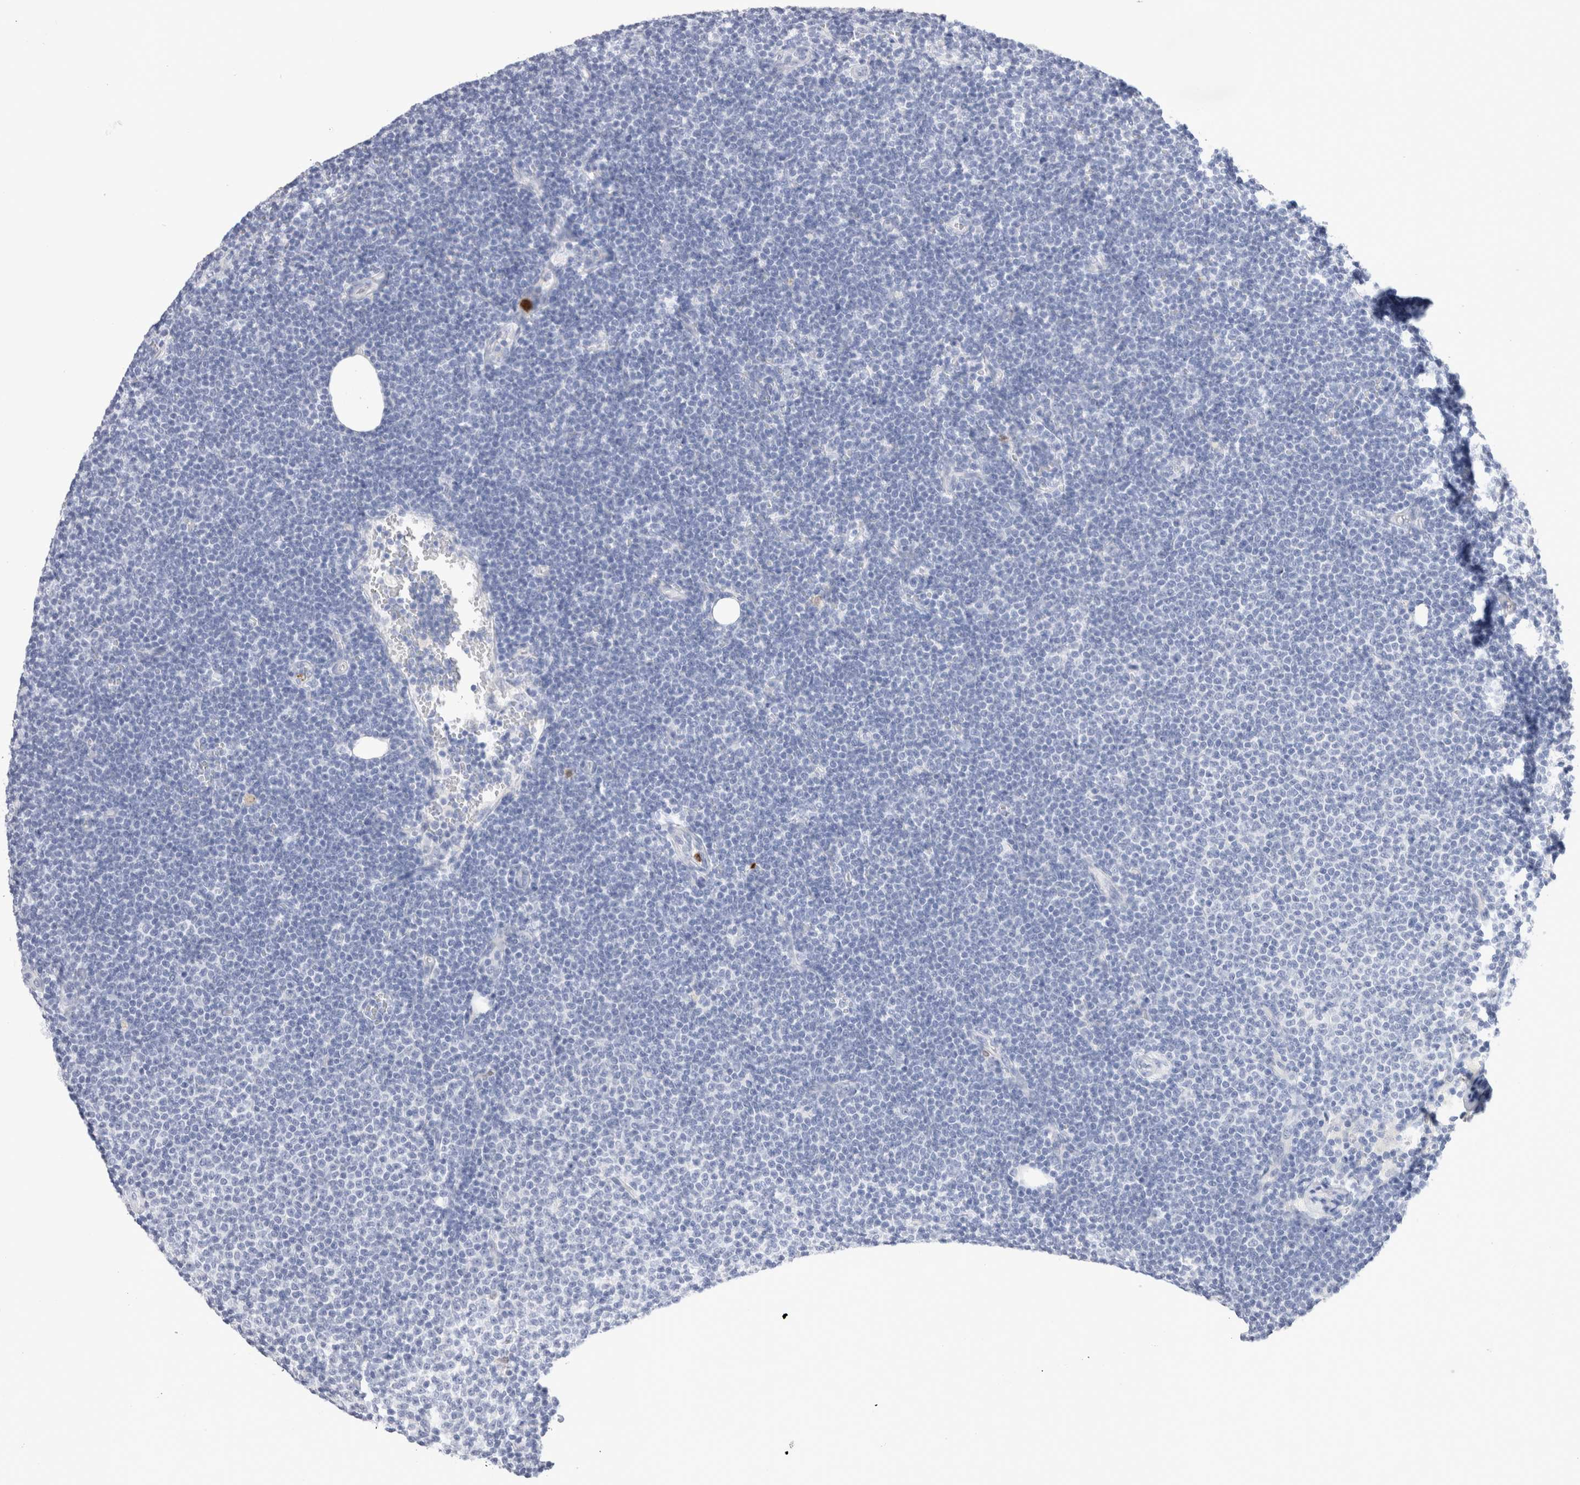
{"staining": {"intensity": "negative", "quantity": "none", "location": "none"}, "tissue": "lymphoma", "cell_type": "Tumor cells", "image_type": "cancer", "snomed": [{"axis": "morphology", "description": "Malignant lymphoma, non-Hodgkin's type, Low grade"}, {"axis": "topography", "description": "Lymph node"}], "caption": "Lymphoma was stained to show a protein in brown. There is no significant staining in tumor cells.", "gene": "SLC10A5", "patient": {"sex": "female", "age": 53}}